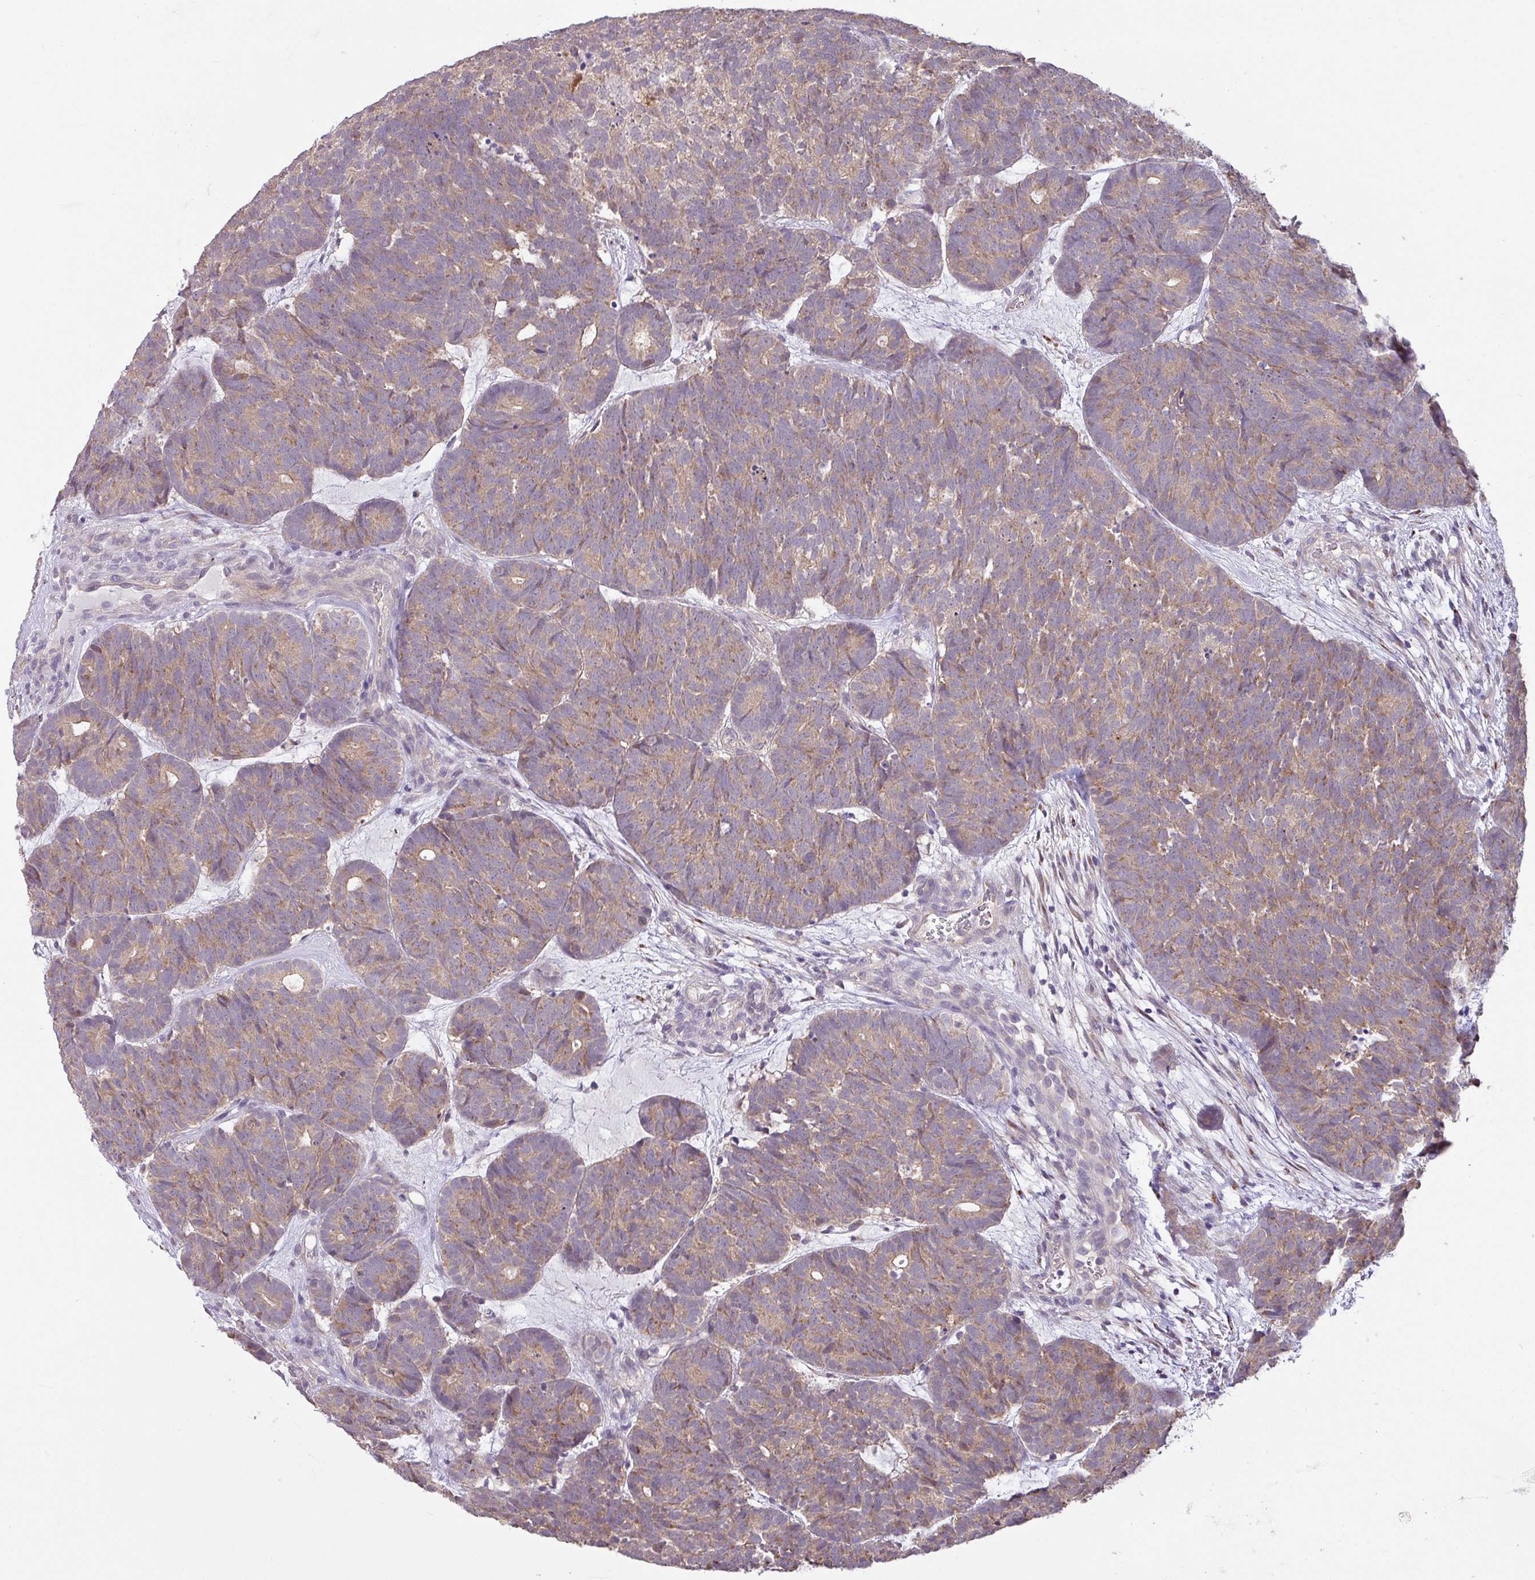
{"staining": {"intensity": "weak", "quantity": "25%-75%", "location": "cytoplasmic/membranous"}, "tissue": "head and neck cancer", "cell_type": "Tumor cells", "image_type": "cancer", "snomed": [{"axis": "morphology", "description": "Adenocarcinoma, NOS"}, {"axis": "topography", "description": "Head-Neck"}], "caption": "Head and neck cancer was stained to show a protein in brown. There is low levels of weak cytoplasmic/membranous staining in about 25%-75% of tumor cells.", "gene": "GALNT12", "patient": {"sex": "female", "age": 81}}